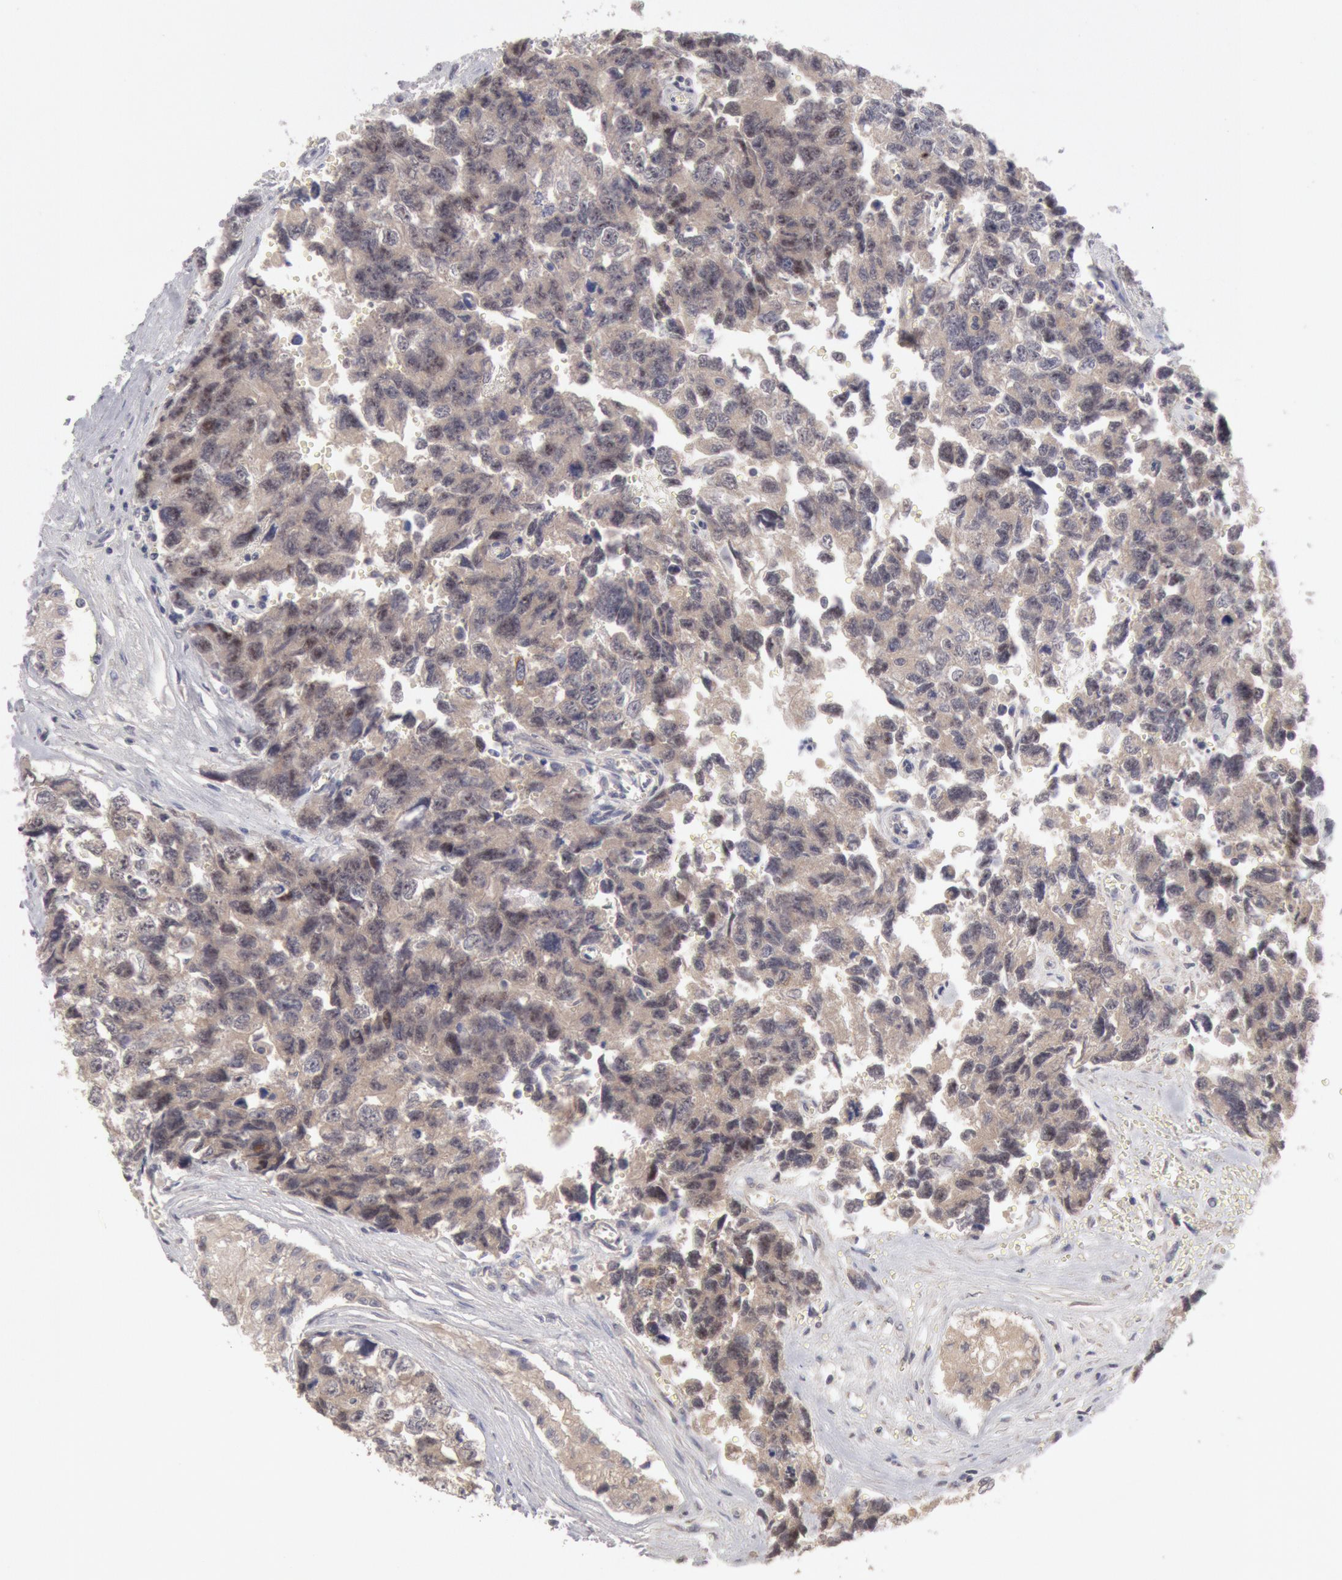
{"staining": {"intensity": "weak", "quantity": "25%-75%", "location": "cytoplasmic/membranous"}, "tissue": "testis cancer", "cell_type": "Tumor cells", "image_type": "cancer", "snomed": [{"axis": "morphology", "description": "Carcinoma, Embryonal, NOS"}, {"axis": "topography", "description": "Testis"}], "caption": "Embryonal carcinoma (testis) tissue reveals weak cytoplasmic/membranous expression in about 25%-75% of tumor cells The staining was performed using DAB (3,3'-diaminobenzidine) to visualize the protein expression in brown, while the nuclei were stained in blue with hematoxylin (Magnification: 20x).", "gene": "ZFP36L1", "patient": {"sex": "male", "age": 31}}